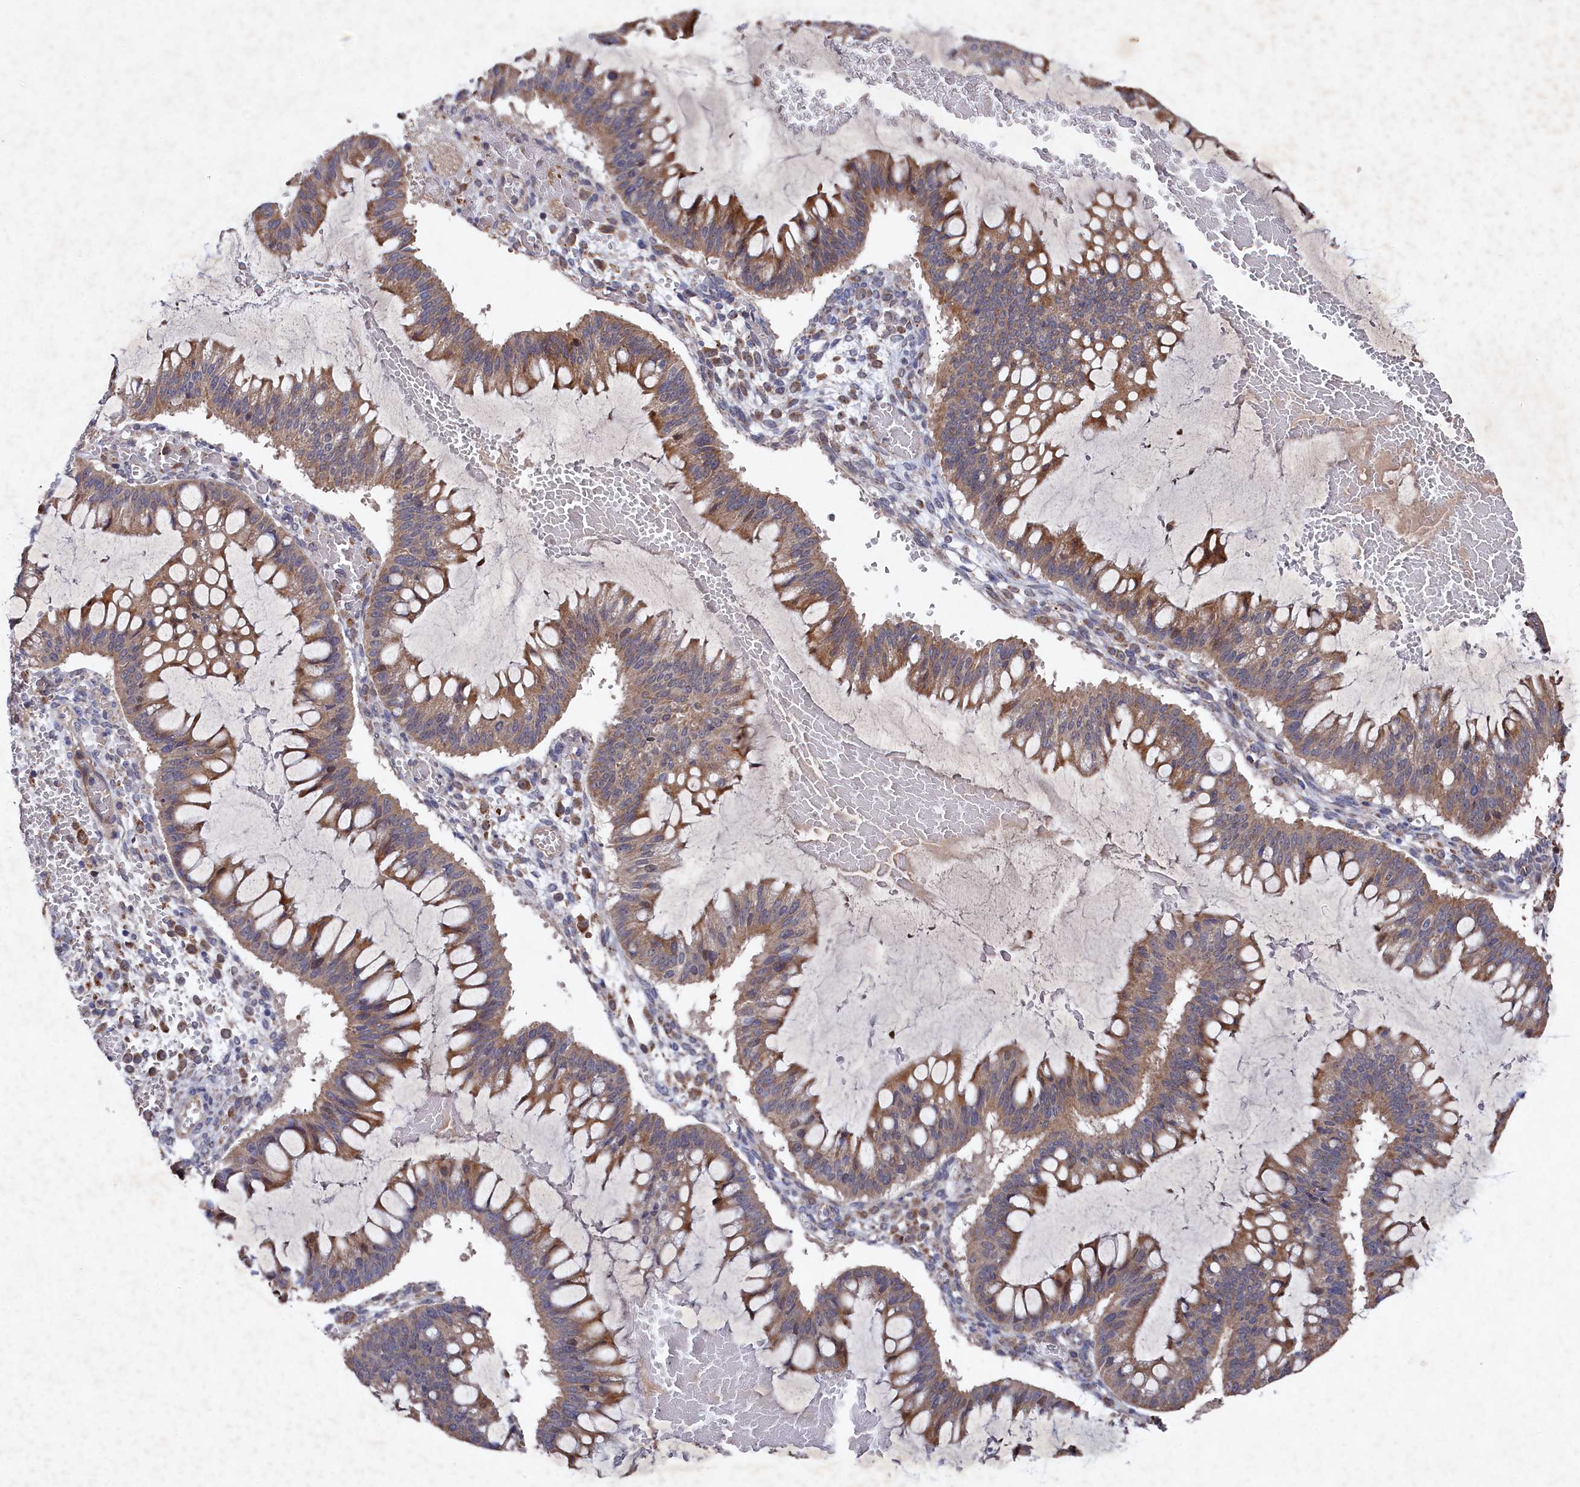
{"staining": {"intensity": "moderate", "quantity": ">75%", "location": "cytoplasmic/membranous"}, "tissue": "ovarian cancer", "cell_type": "Tumor cells", "image_type": "cancer", "snomed": [{"axis": "morphology", "description": "Cystadenocarcinoma, mucinous, NOS"}, {"axis": "topography", "description": "Ovary"}], "caption": "Protein positivity by immunohistochemistry (IHC) demonstrates moderate cytoplasmic/membranous expression in approximately >75% of tumor cells in mucinous cystadenocarcinoma (ovarian).", "gene": "SUPV3L1", "patient": {"sex": "female", "age": 73}}